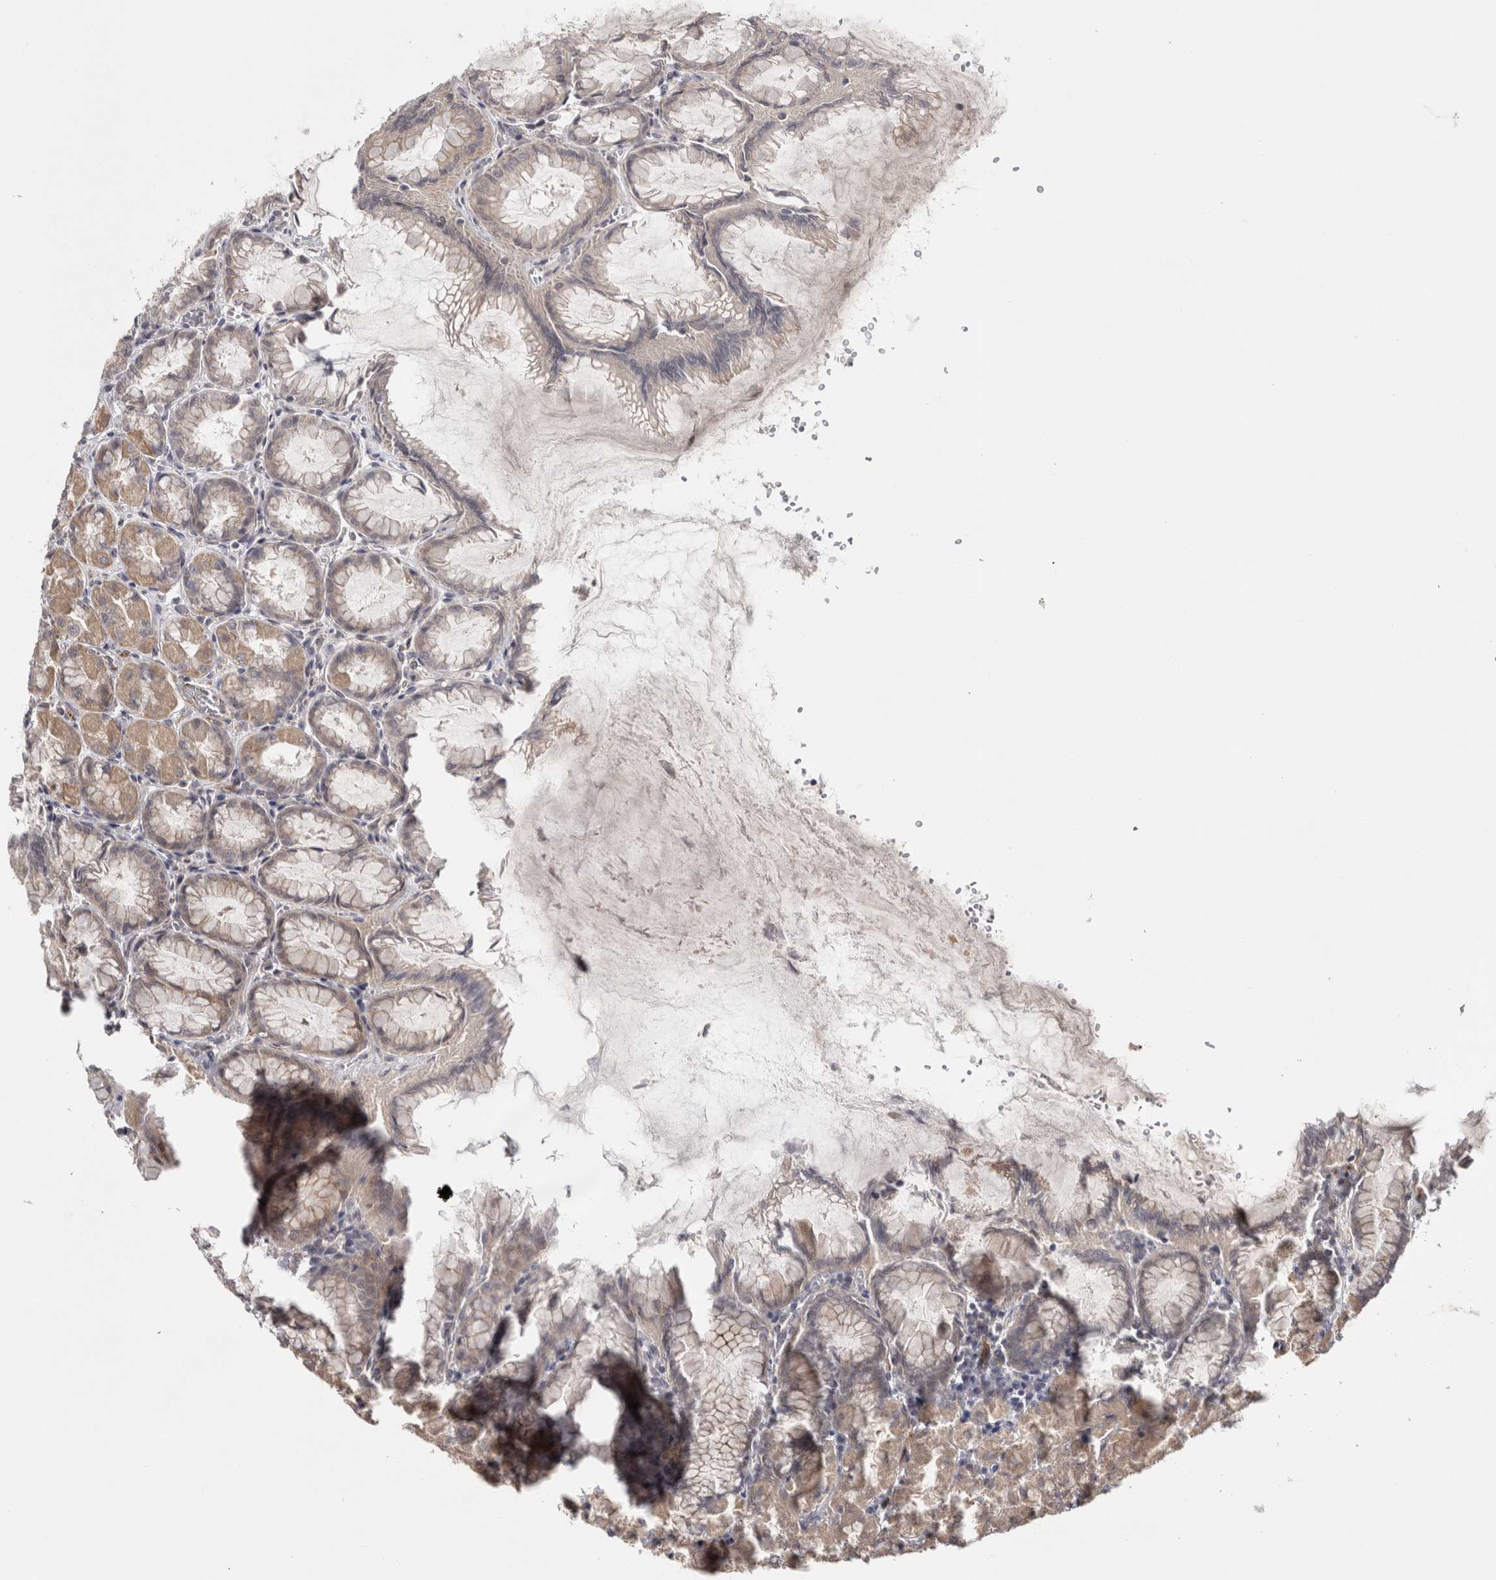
{"staining": {"intensity": "moderate", "quantity": ">75%", "location": "cytoplasmic/membranous,nuclear"}, "tissue": "stomach", "cell_type": "Glandular cells", "image_type": "normal", "snomed": [{"axis": "morphology", "description": "Normal tissue, NOS"}, {"axis": "topography", "description": "Stomach, upper"}], "caption": "High-magnification brightfield microscopy of benign stomach stained with DAB (brown) and counterstained with hematoxylin (blue). glandular cells exhibit moderate cytoplasmic/membranous,nuclear expression is seen in approximately>75% of cells.", "gene": "ZNF318", "patient": {"sex": "female", "age": 56}}